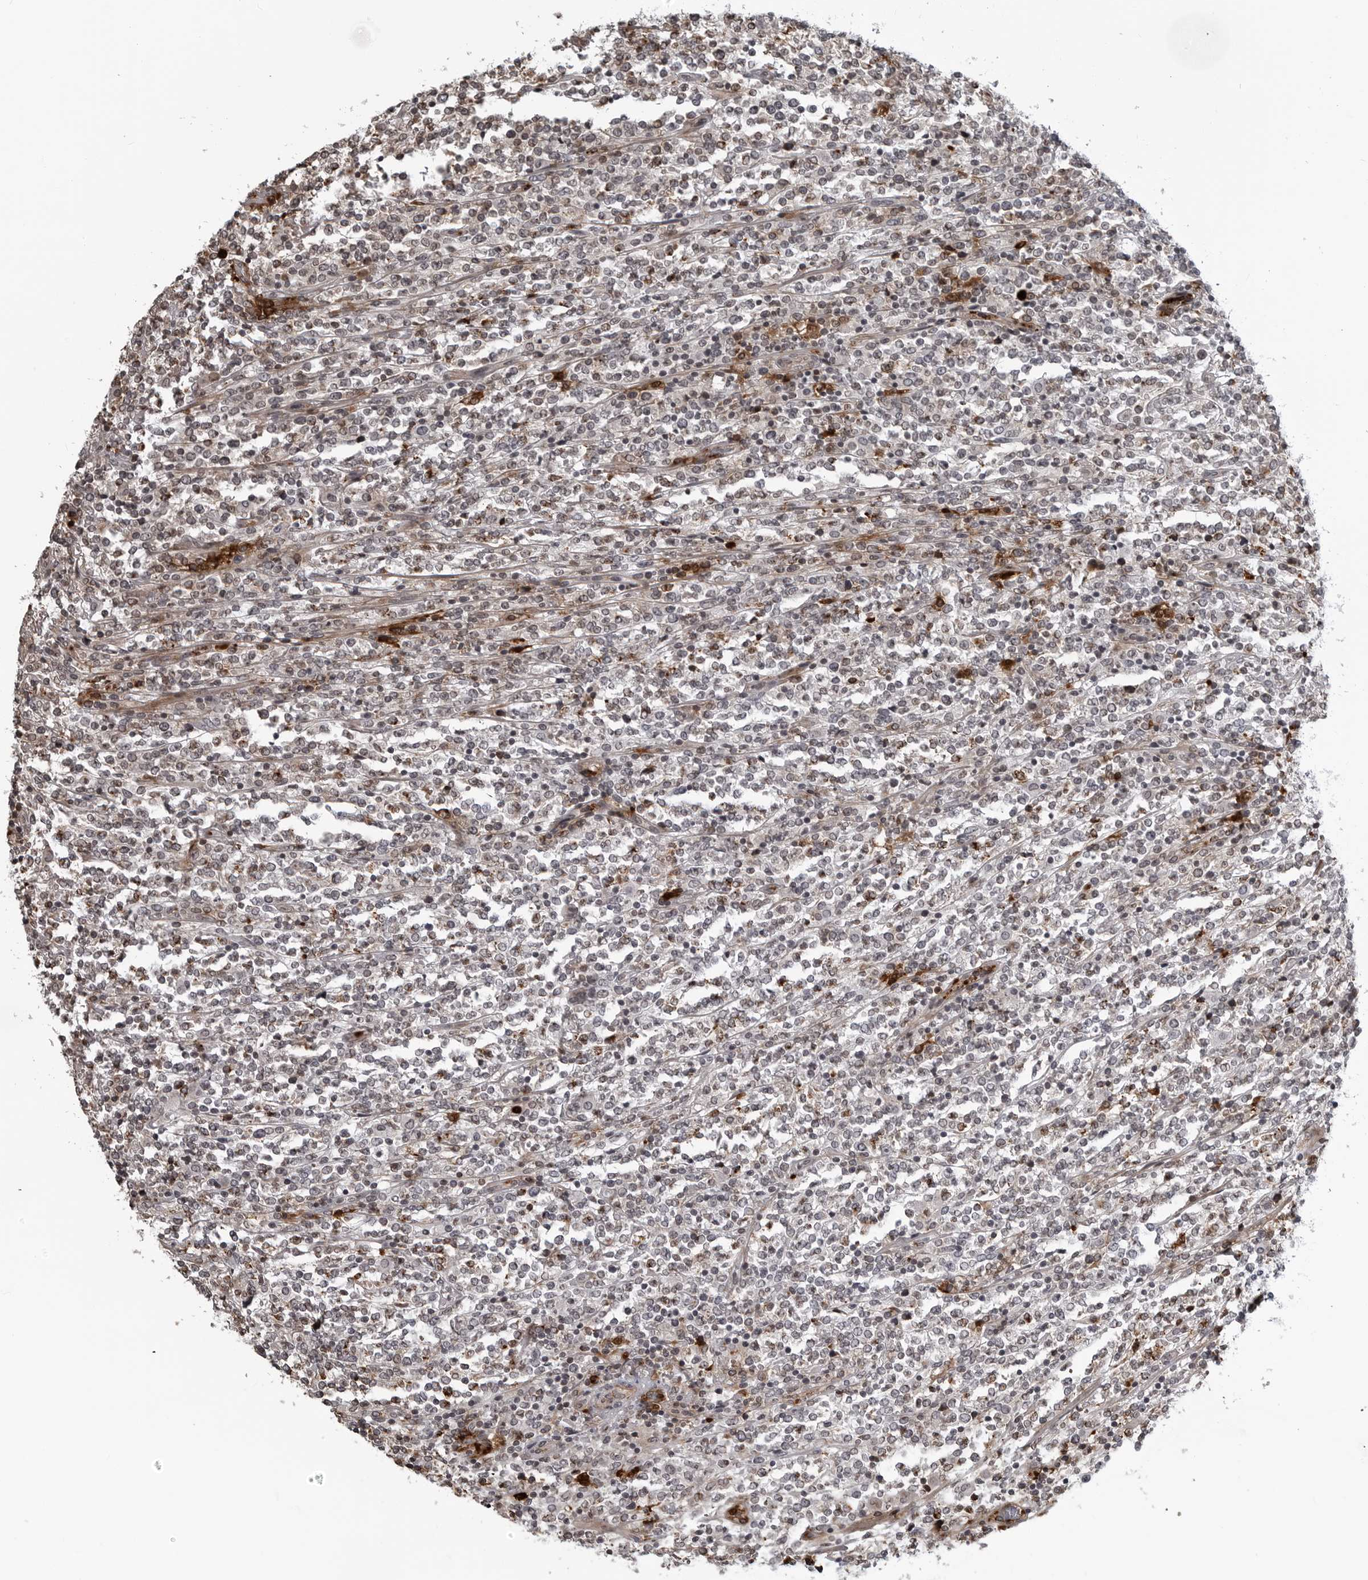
{"staining": {"intensity": "negative", "quantity": "none", "location": "none"}, "tissue": "lymphoma", "cell_type": "Tumor cells", "image_type": "cancer", "snomed": [{"axis": "morphology", "description": "Malignant lymphoma, non-Hodgkin's type, High grade"}, {"axis": "topography", "description": "Soft tissue"}], "caption": "Immunohistochemistry (IHC) of lymphoma shows no positivity in tumor cells. (DAB (3,3'-diaminobenzidine) IHC visualized using brightfield microscopy, high magnification).", "gene": "CXCR5", "patient": {"sex": "male", "age": 18}}